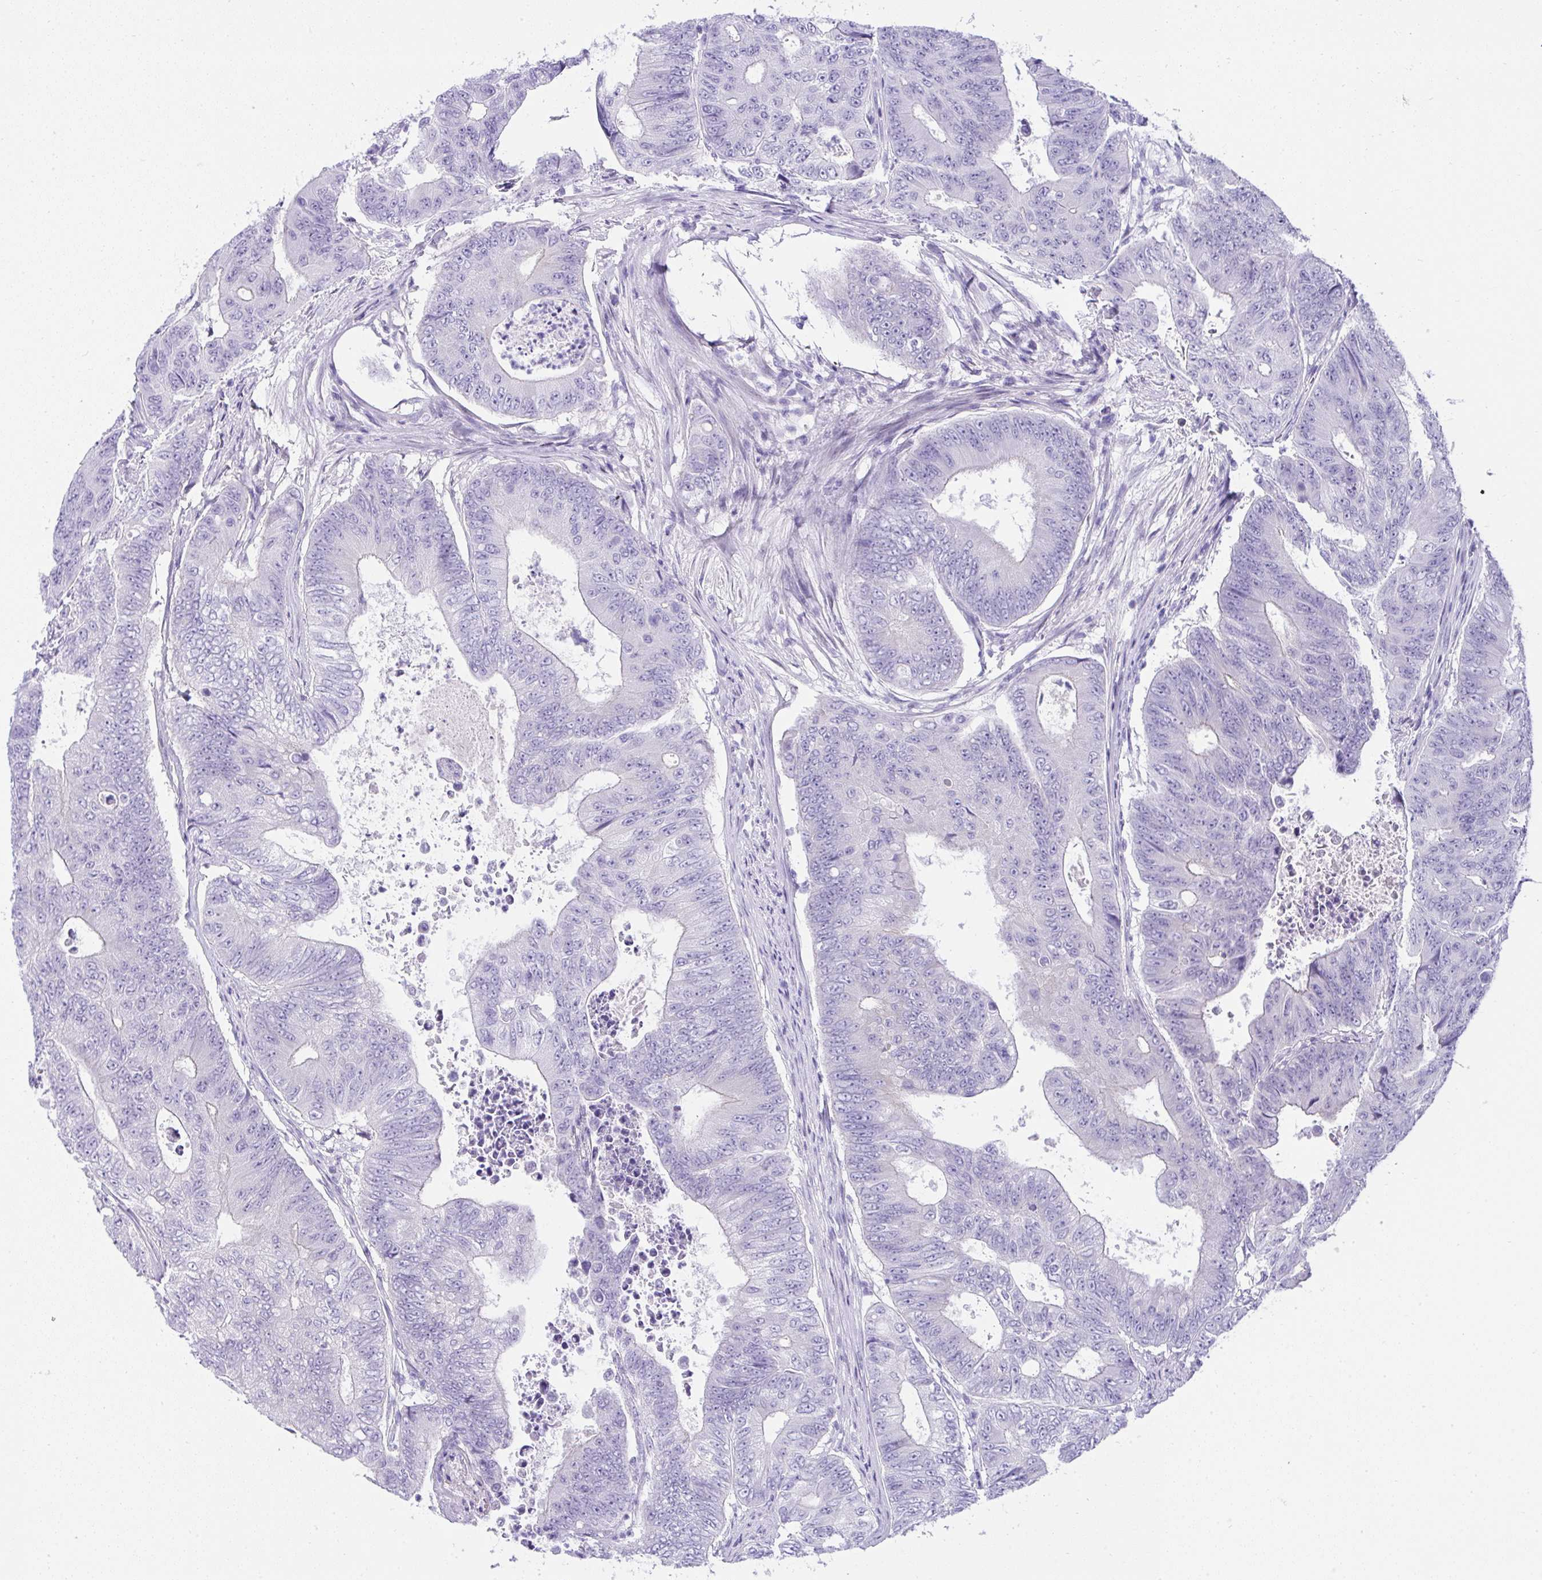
{"staining": {"intensity": "negative", "quantity": "none", "location": "none"}, "tissue": "colorectal cancer", "cell_type": "Tumor cells", "image_type": "cancer", "snomed": [{"axis": "morphology", "description": "Adenocarcinoma, NOS"}, {"axis": "topography", "description": "Colon"}], "caption": "IHC image of neoplastic tissue: human adenocarcinoma (colorectal) stained with DAB (3,3'-diaminobenzidine) shows no significant protein staining in tumor cells.", "gene": "RNF183", "patient": {"sex": "female", "age": 48}}